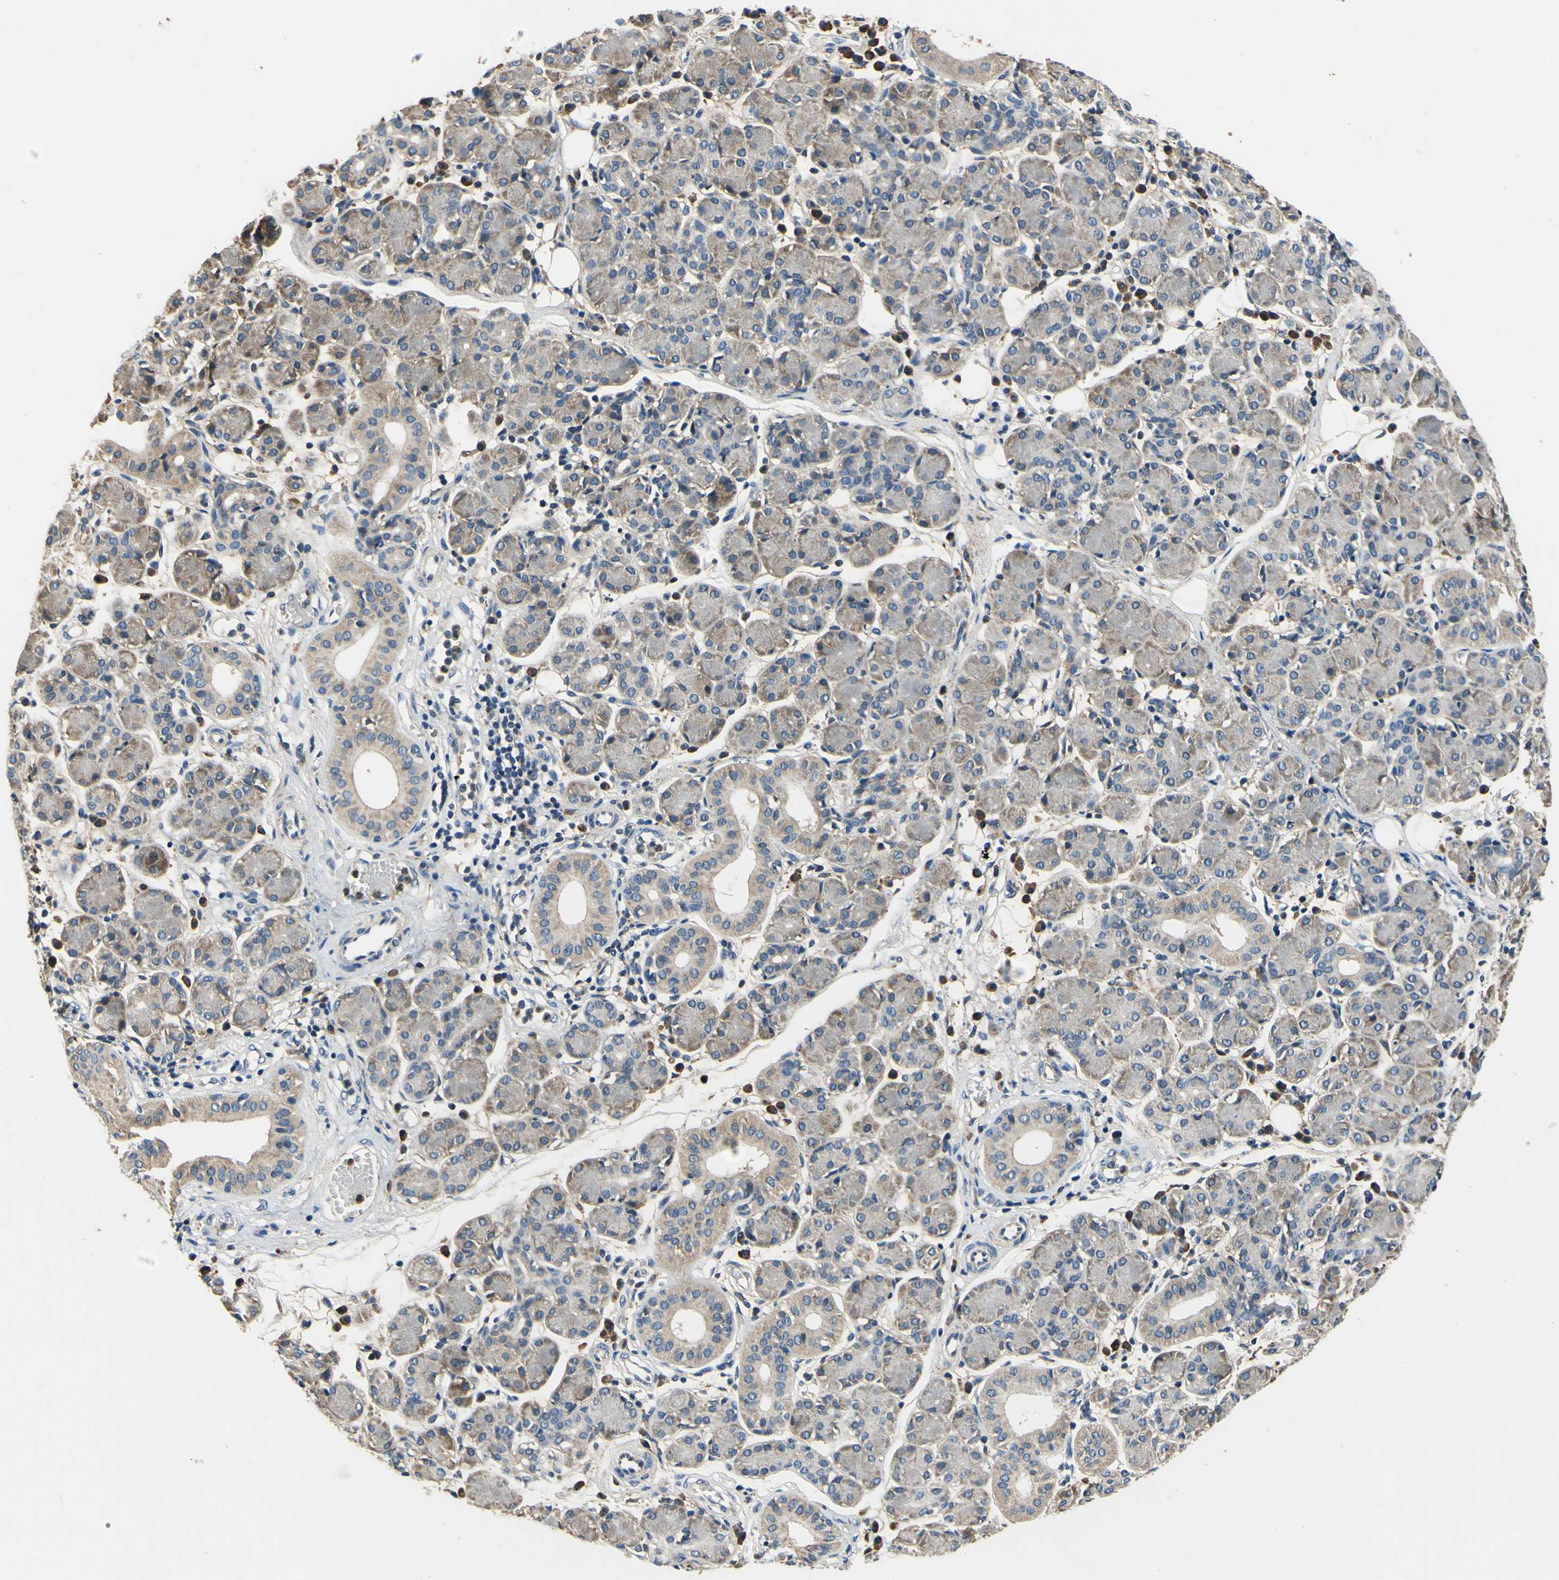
{"staining": {"intensity": "weak", "quantity": "<25%", "location": "cytoplasmic/membranous"}, "tissue": "salivary gland", "cell_type": "Glandular cells", "image_type": "normal", "snomed": [{"axis": "morphology", "description": "Normal tissue, NOS"}, {"axis": "morphology", "description": "Inflammation, NOS"}, {"axis": "topography", "description": "Lymph node"}, {"axis": "topography", "description": "Salivary gland"}], "caption": "DAB immunohistochemical staining of unremarkable human salivary gland demonstrates no significant staining in glandular cells.", "gene": "PLA2G4A", "patient": {"sex": "male", "age": 3}}